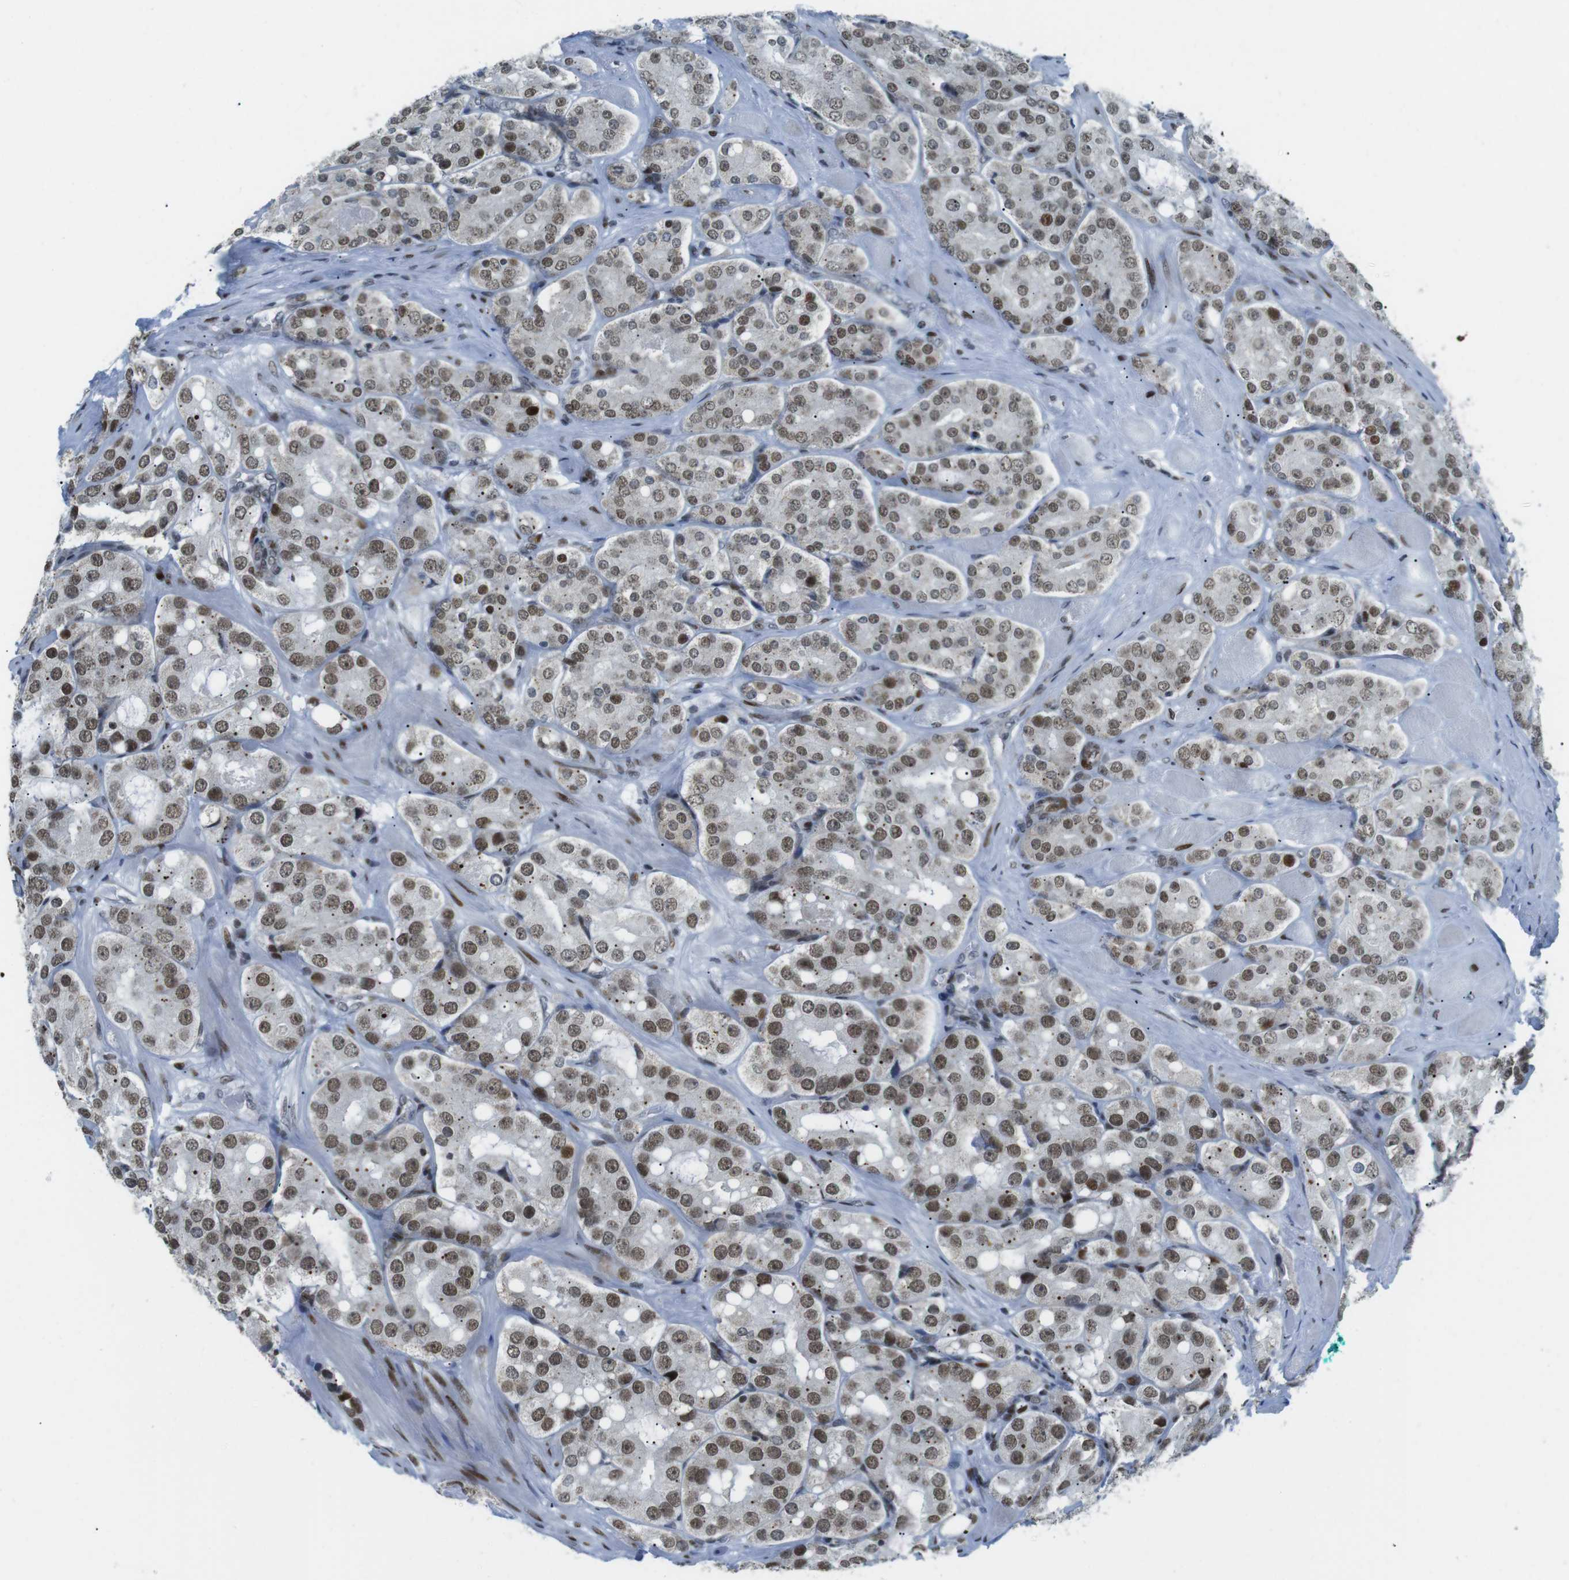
{"staining": {"intensity": "moderate", "quantity": "25%-75%", "location": "nuclear"}, "tissue": "prostate cancer", "cell_type": "Tumor cells", "image_type": "cancer", "snomed": [{"axis": "morphology", "description": "Adenocarcinoma, High grade"}, {"axis": "topography", "description": "Prostate"}], "caption": "The micrograph exhibits immunohistochemical staining of prostate cancer. There is moderate nuclear staining is identified in approximately 25%-75% of tumor cells.", "gene": "ARID1A", "patient": {"sex": "male", "age": 65}}